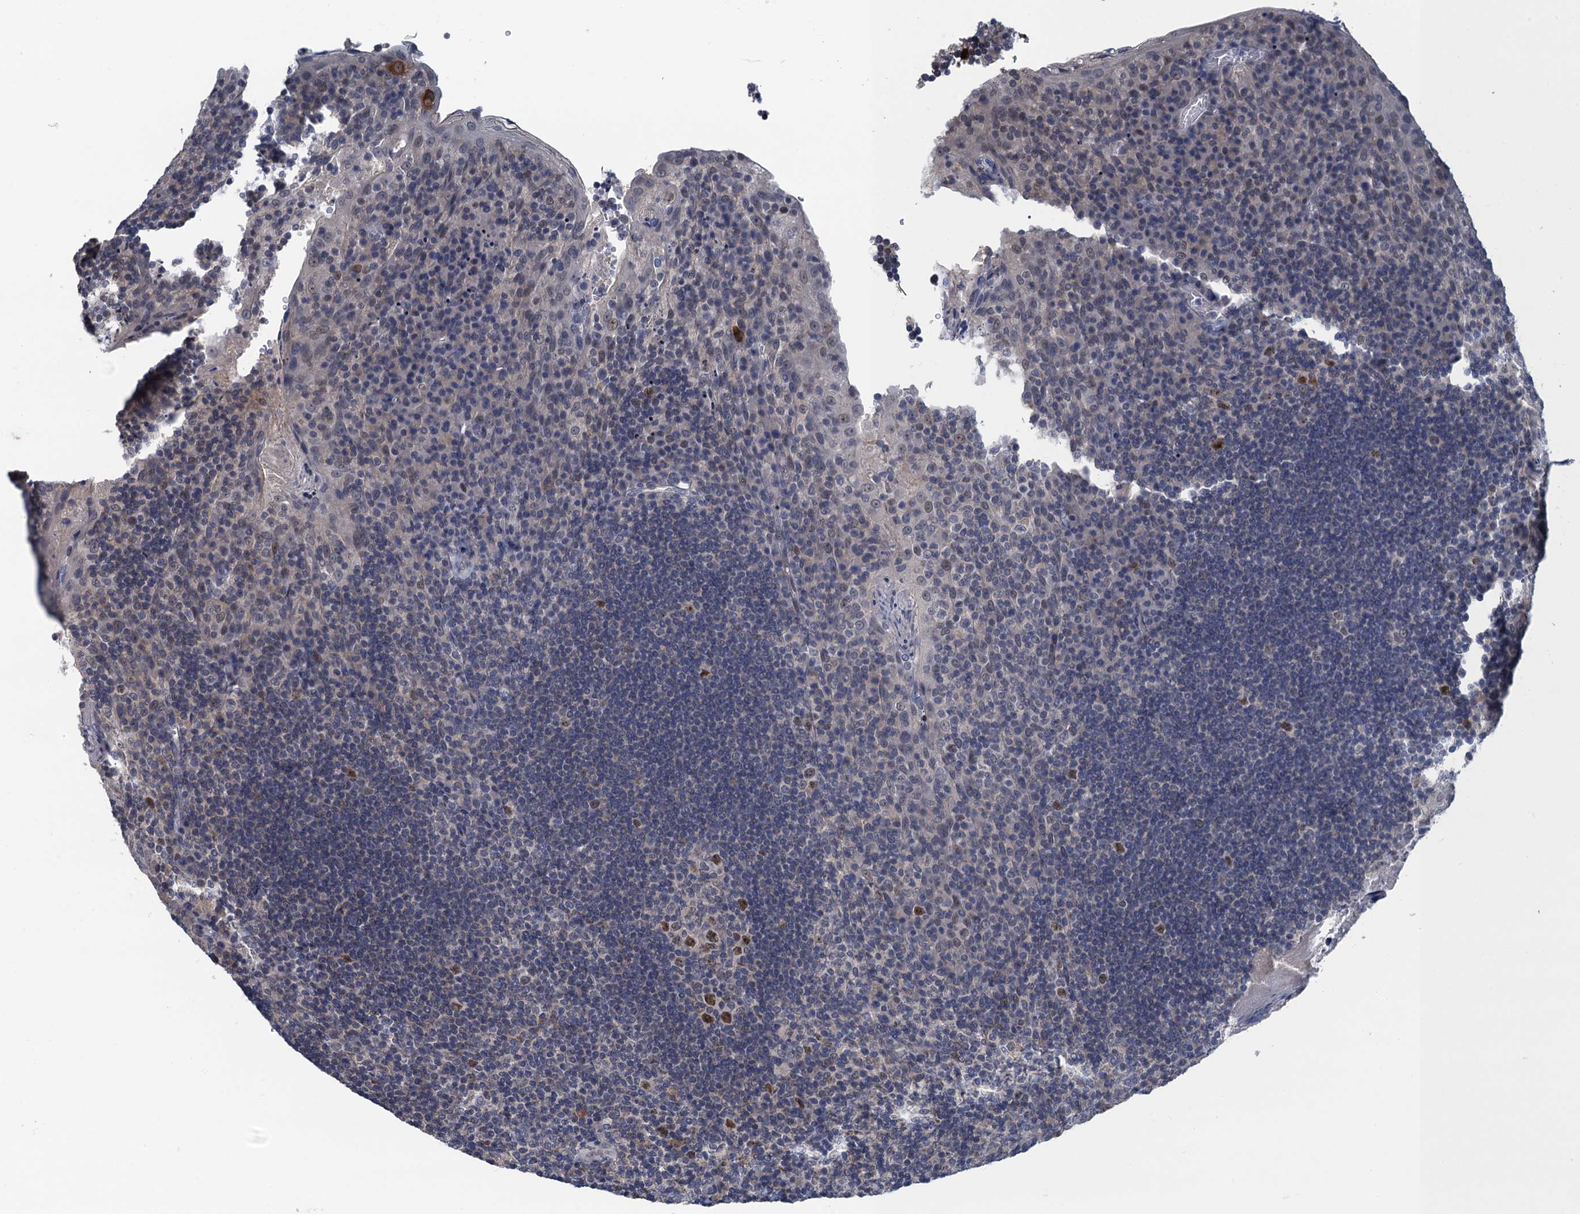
{"staining": {"intensity": "weak", "quantity": "<25%", "location": "nuclear"}, "tissue": "tonsil", "cell_type": "Germinal center cells", "image_type": "normal", "snomed": [{"axis": "morphology", "description": "Normal tissue, NOS"}, {"axis": "topography", "description": "Tonsil"}], "caption": "Germinal center cells are negative for protein expression in unremarkable human tonsil.", "gene": "MRFAP1", "patient": {"sex": "male", "age": 17}}